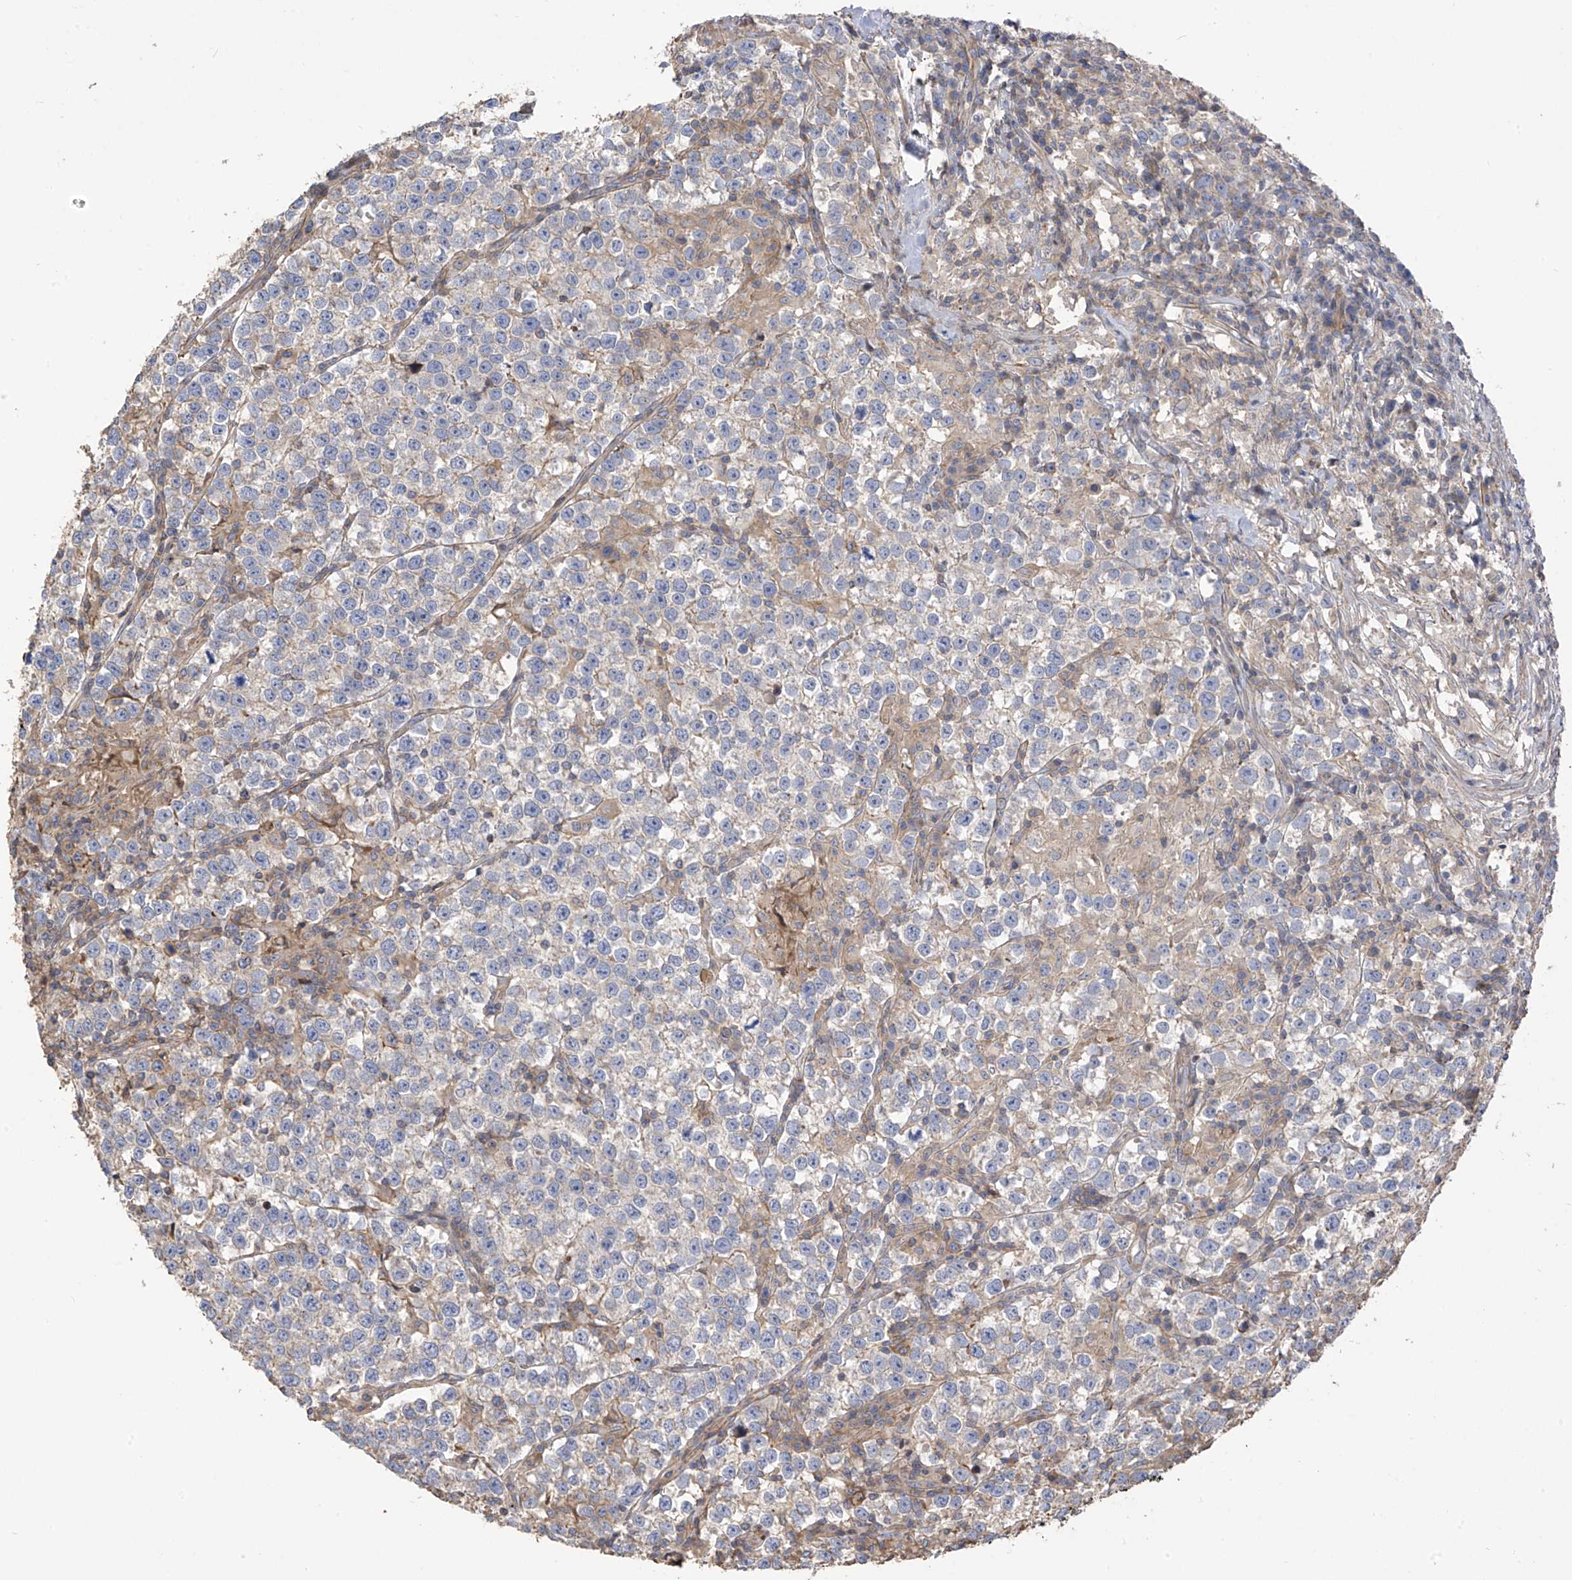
{"staining": {"intensity": "negative", "quantity": "none", "location": "none"}, "tissue": "testis cancer", "cell_type": "Tumor cells", "image_type": "cancer", "snomed": [{"axis": "morphology", "description": "Normal tissue, NOS"}, {"axis": "morphology", "description": "Seminoma, NOS"}, {"axis": "topography", "description": "Testis"}], "caption": "Immunohistochemistry micrograph of human seminoma (testis) stained for a protein (brown), which exhibits no positivity in tumor cells.", "gene": "SLC43A3", "patient": {"sex": "male", "age": 43}}